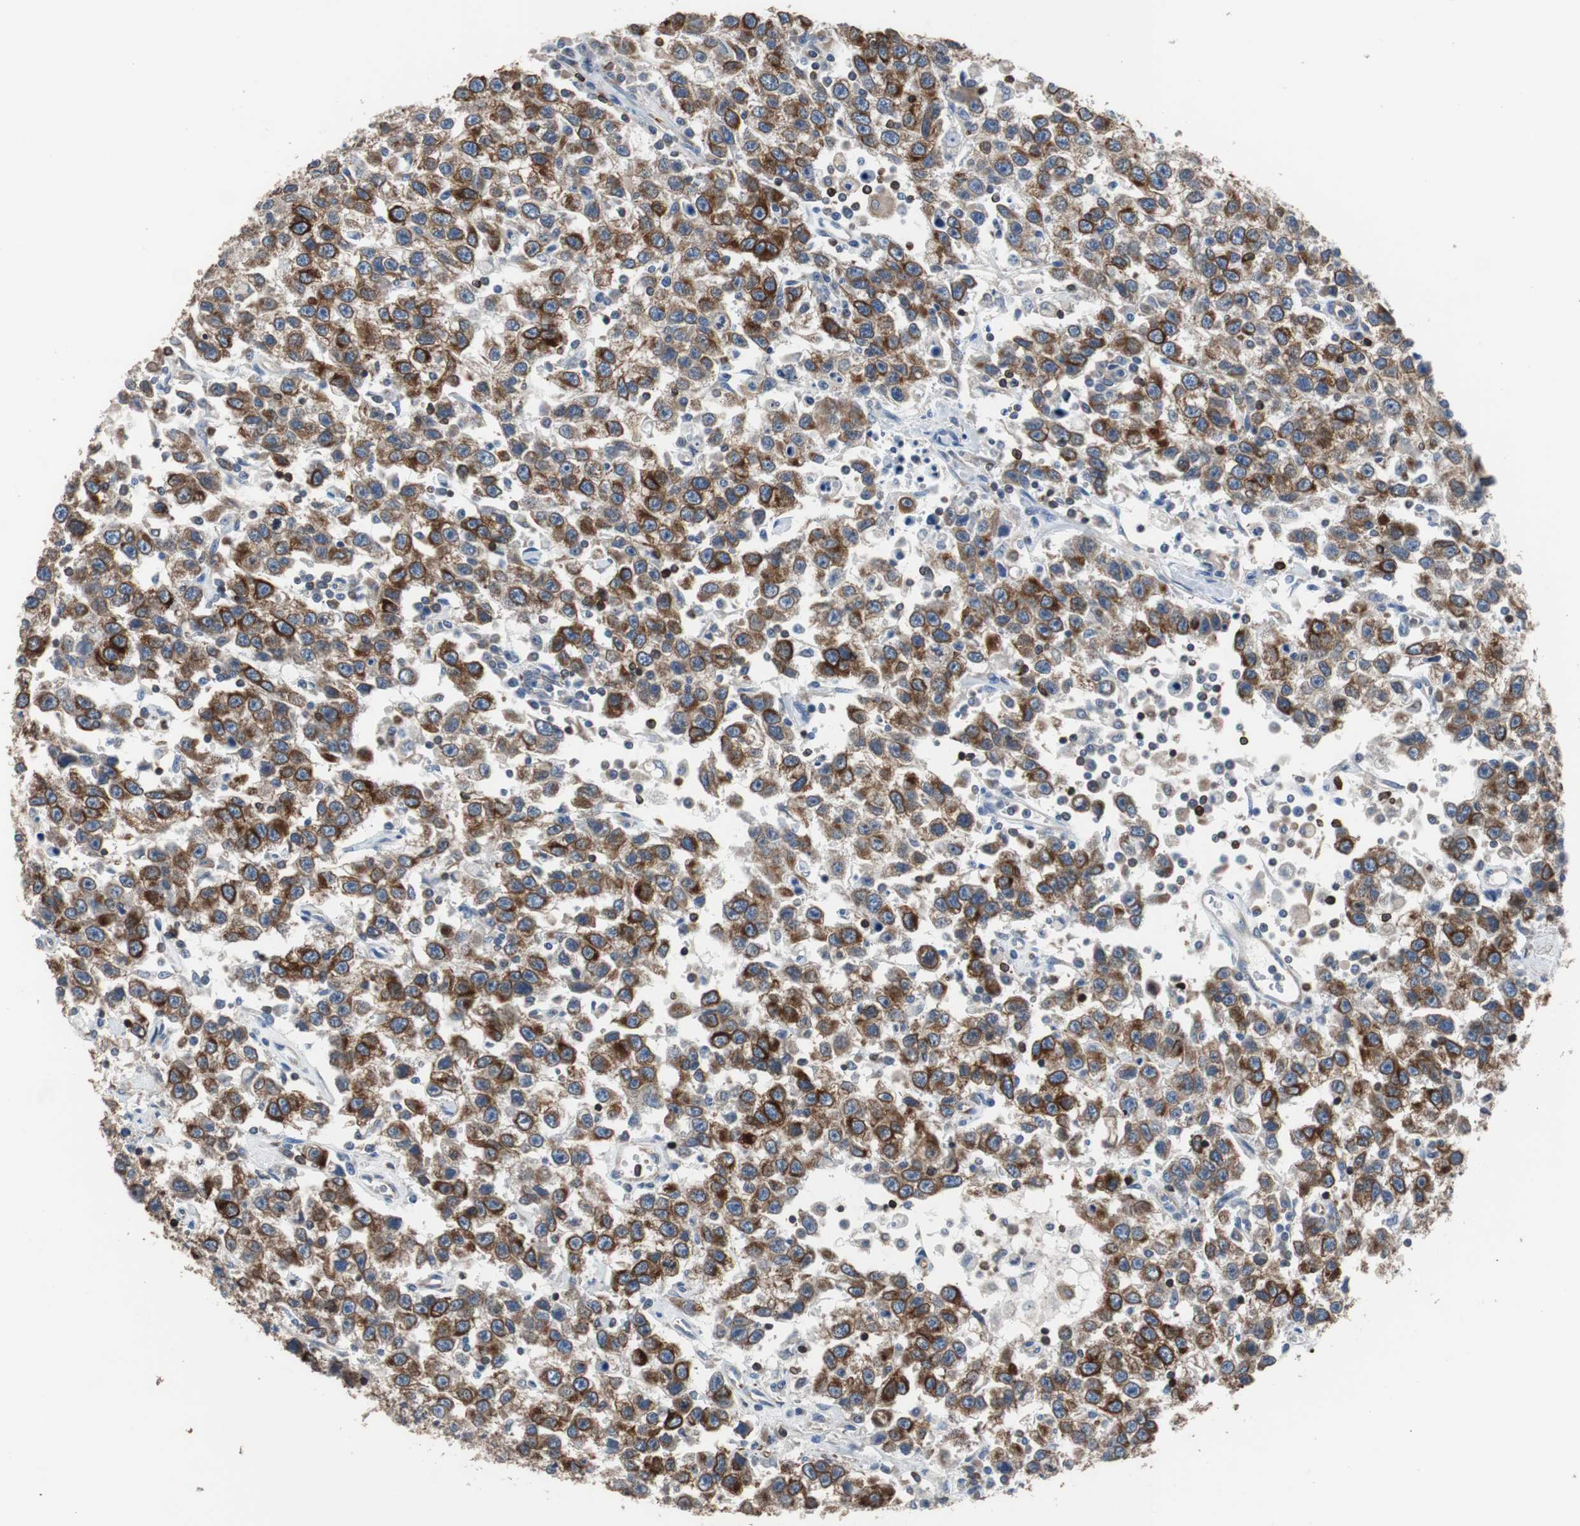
{"staining": {"intensity": "strong", "quantity": ">75%", "location": "cytoplasmic/membranous"}, "tissue": "testis cancer", "cell_type": "Tumor cells", "image_type": "cancer", "snomed": [{"axis": "morphology", "description": "Seminoma, NOS"}, {"axis": "topography", "description": "Testis"}], "caption": "Protein staining demonstrates strong cytoplasmic/membranous staining in about >75% of tumor cells in testis cancer (seminoma). The protein of interest is shown in brown color, while the nuclei are stained blue.", "gene": "PBXIP1", "patient": {"sex": "male", "age": 41}}